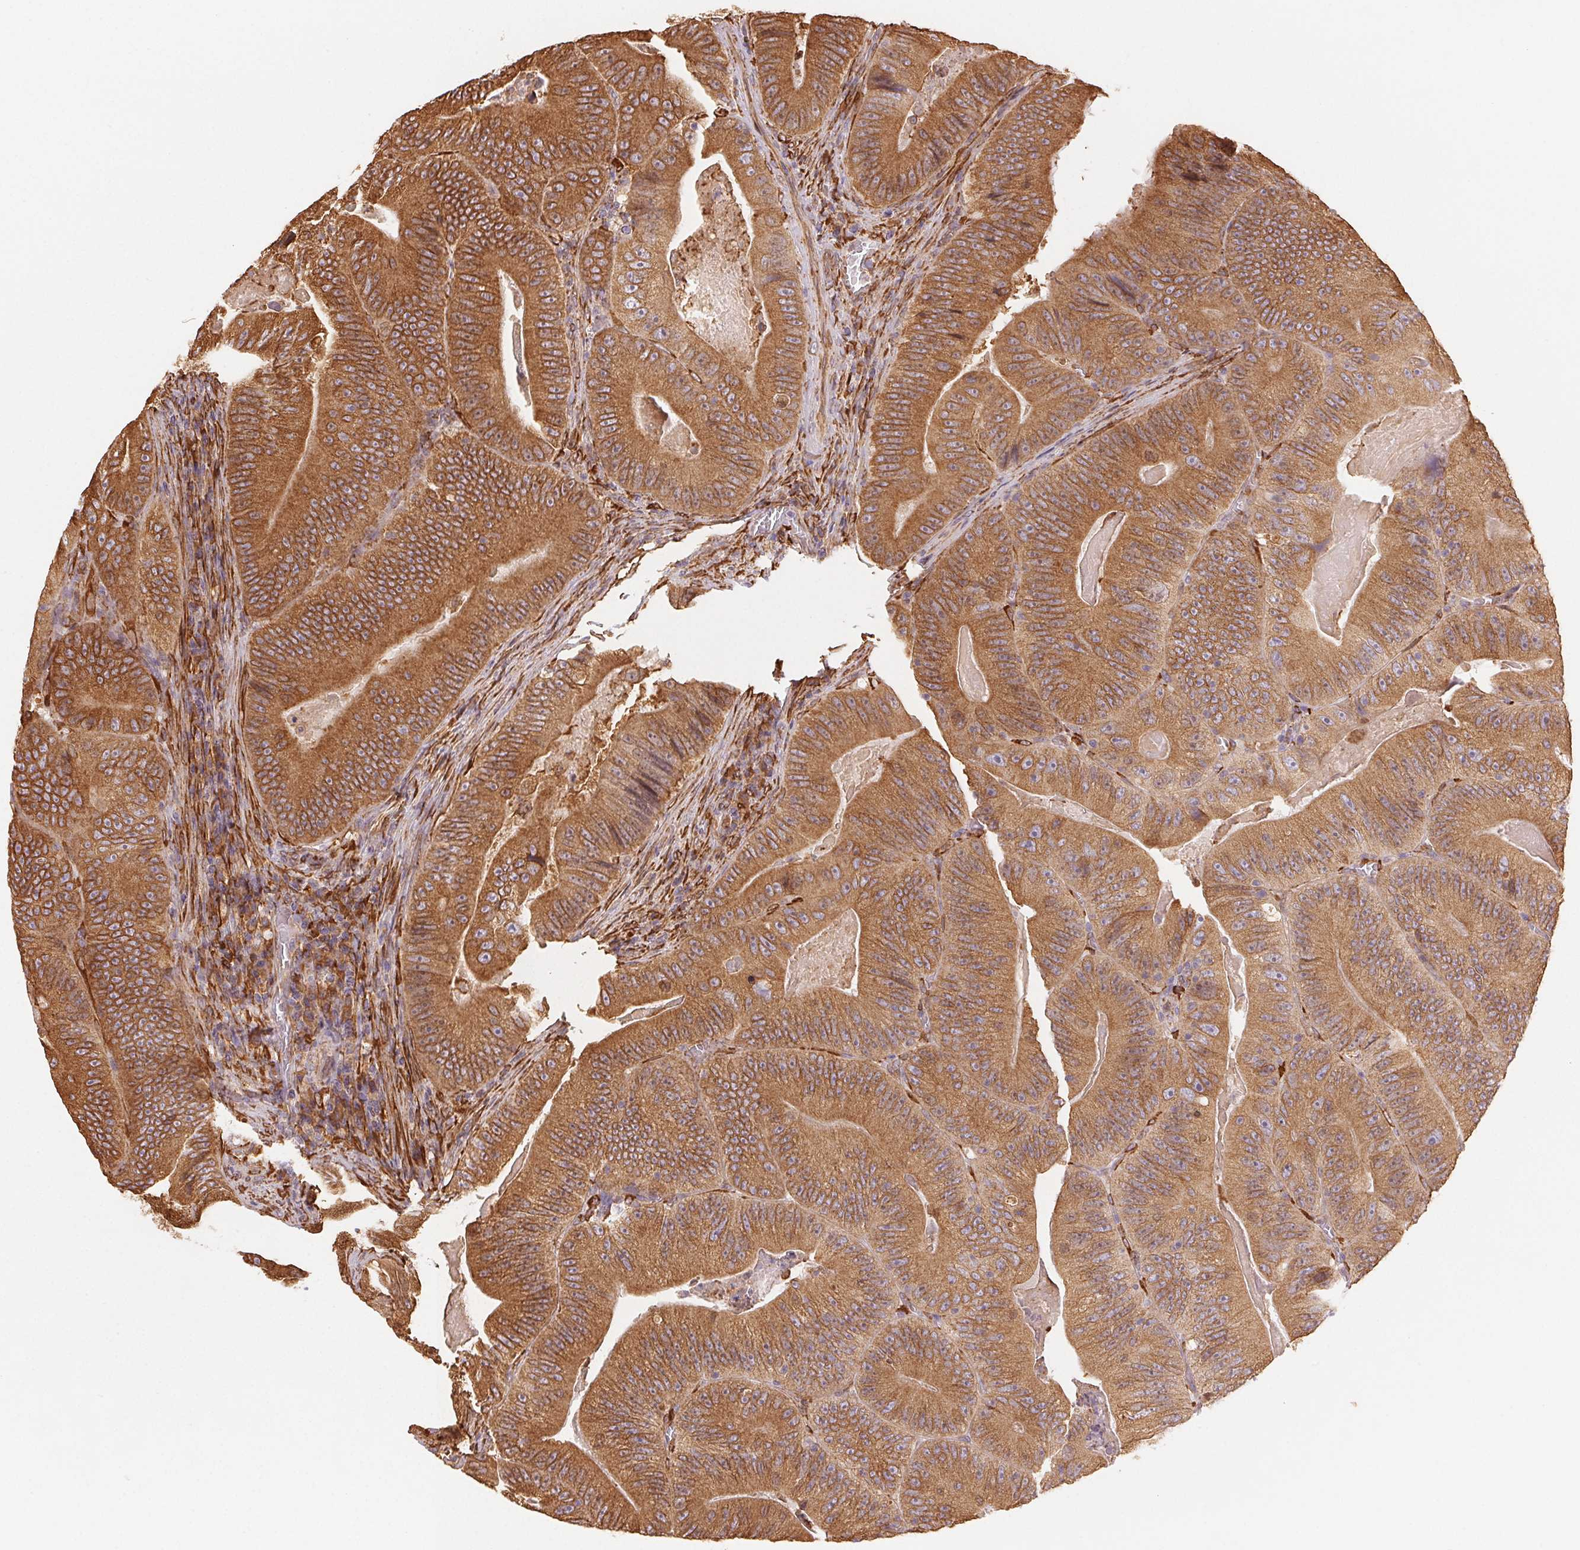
{"staining": {"intensity": "moderate", "quantity": ">75%", "location": "cytoplasmic/membranous"}, "tissue": "colorectal cancer", "cell_type": "Tumor cells", "image_type": "cancer", "snomed": [{"axis": "morphology", "description": "Adenocarcinoma, NOS"}, {"axis": "topography", "description": "Colon"}], "caption": "Colorectal cancer stained for a protein demonstrates moderate cytoplasmic/membranous positivity in tumor cells. The staining is performed using DAB brown chromogen to label protein expression. The nuclei are counter-stained blue using hematoxylin.", "gene": "RCN3", "patient": {"sex": "female", "age": 86}}